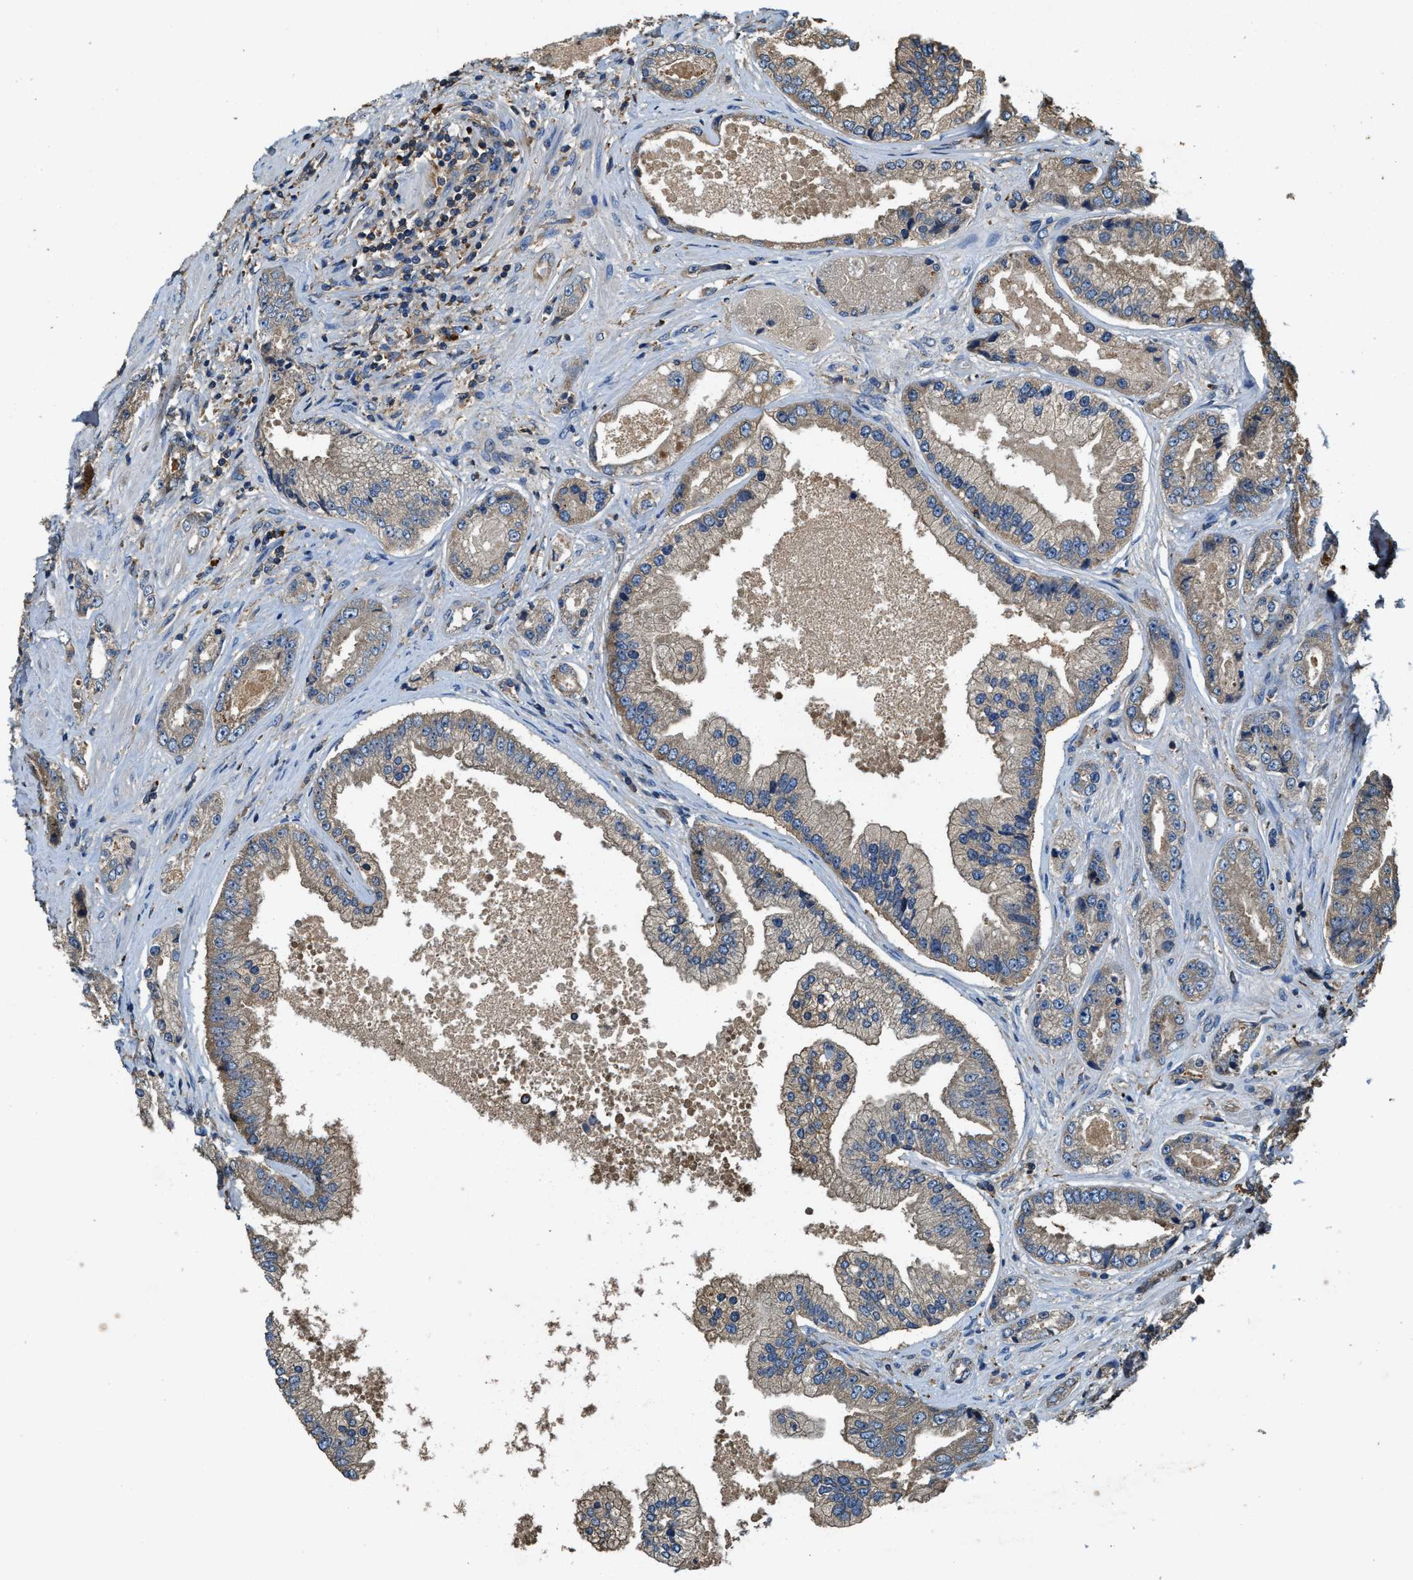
{"staining": {"intensity": "weak", "quantity": ">75%", "location": "cytoplasmic/membranous"}, "tissue": "prostate cancer", "cell_type": "Tumor cells", "image_type": "cancer", "snomed": [{"axis": "morphology", "description": "Adenocarcinoma, High grade"}, {"axis": "topography", "description": "Prostate"}], "caption": "High-grade adenocarcinoma (prostate) stained with a protein marker displays weak staining in tumor cells.", "gene": "BLOC1S1", "patient": {"sex": "male", "age": 61}}